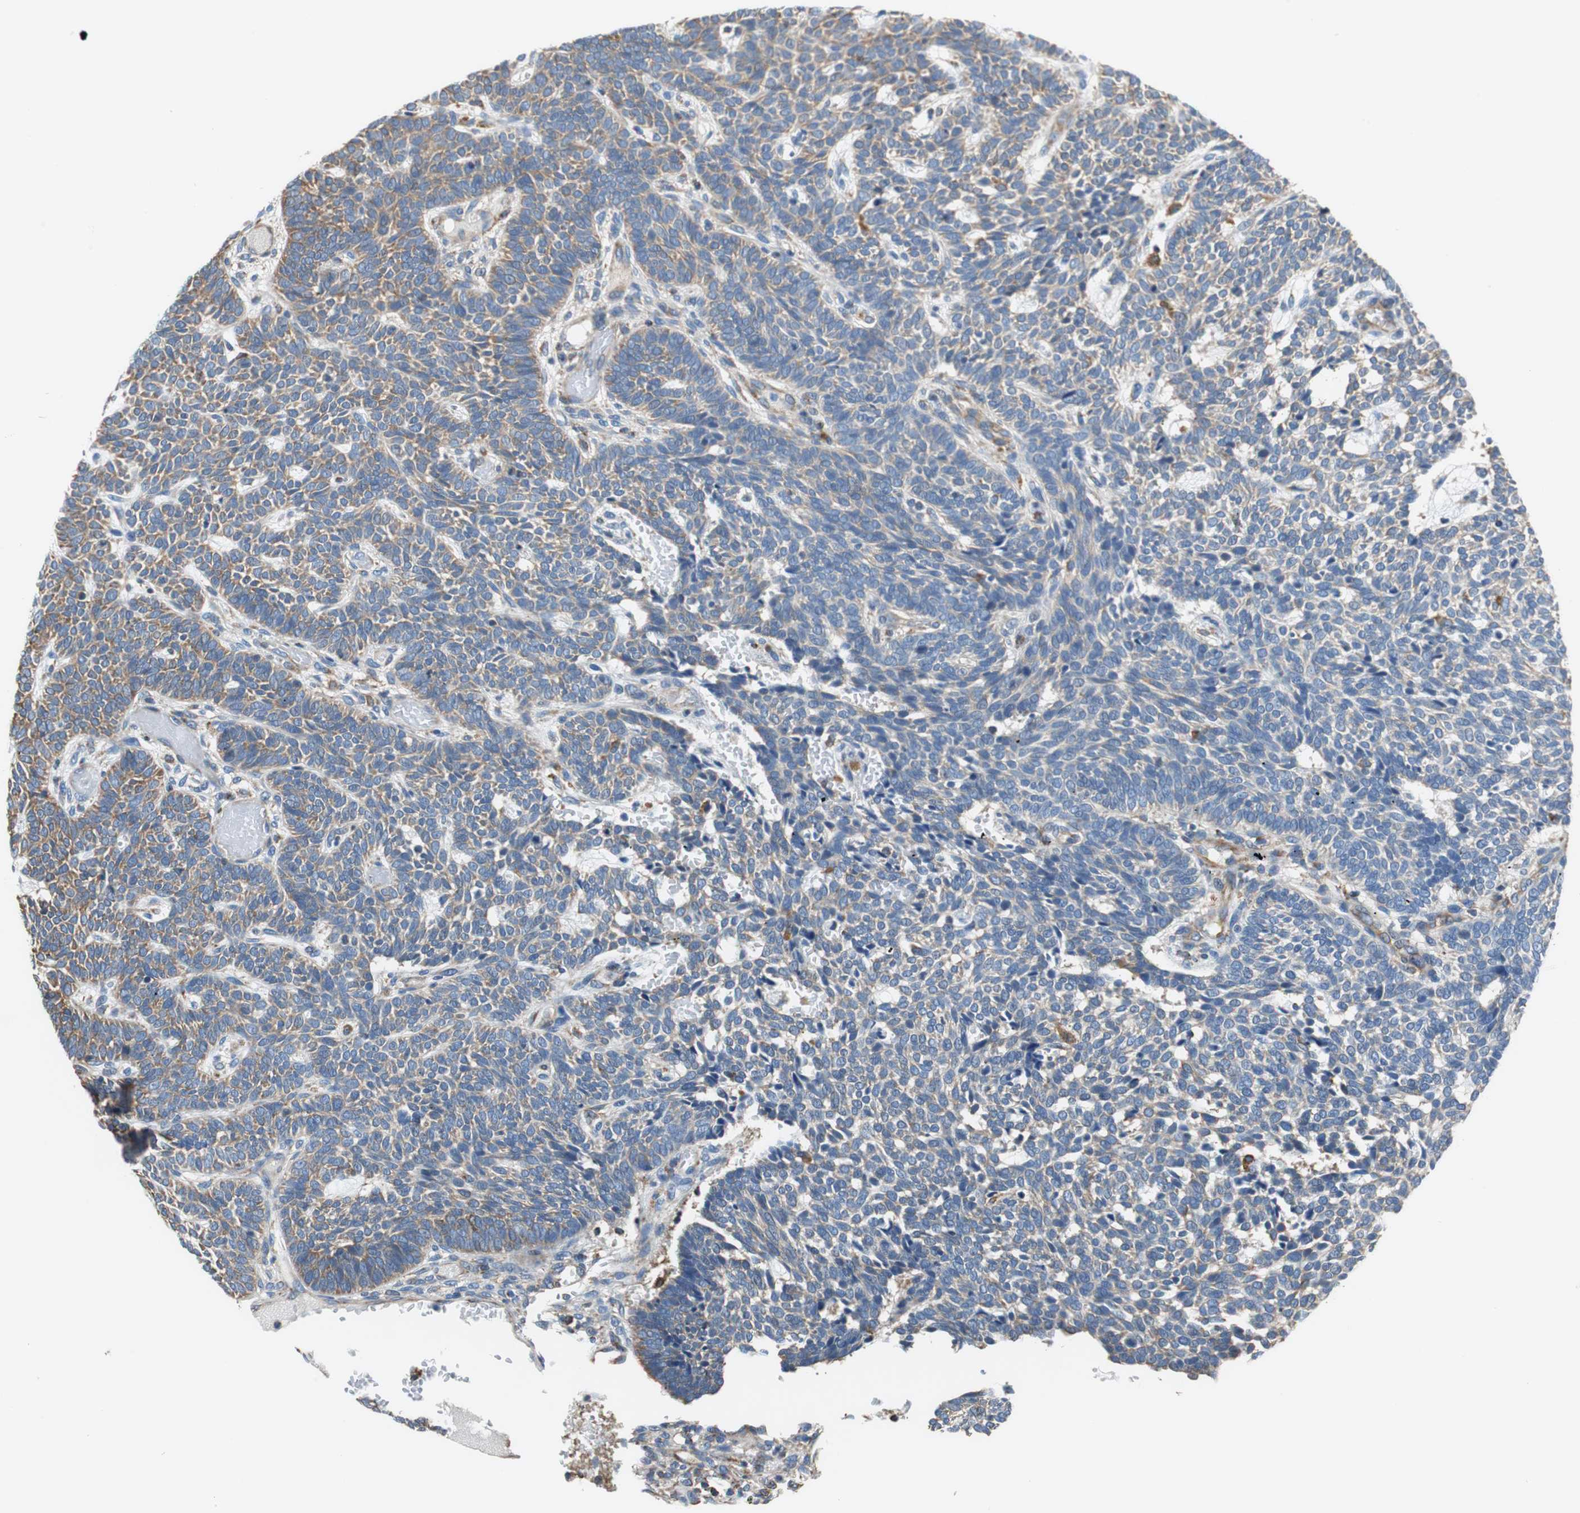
{"staining": {"intensity": "moderate", "quantity": "25%-75%", "location": "cytoplasmic/membranous"}, "tissue": "skin cancer", "cell_type": "Tumor cells", "image_type": "cancer", "snomed": [{"axis": "morphology", "description": "Normal tissue, NOS"}, {"axis": "morphology", "description": "Basal cell carcinoma"}, {"axis": "topography", "description": "Skin"}], "caption": "Skin cancer (basal cell carcinoma) stained for a protein reveals moderate cytoplasmic/membranous positivity in tumor cells. (DAB IHC with brightfield microscopy, high magnification).", "gene": "GSTK1", "patient": {"sex": "male", "age": 87}}